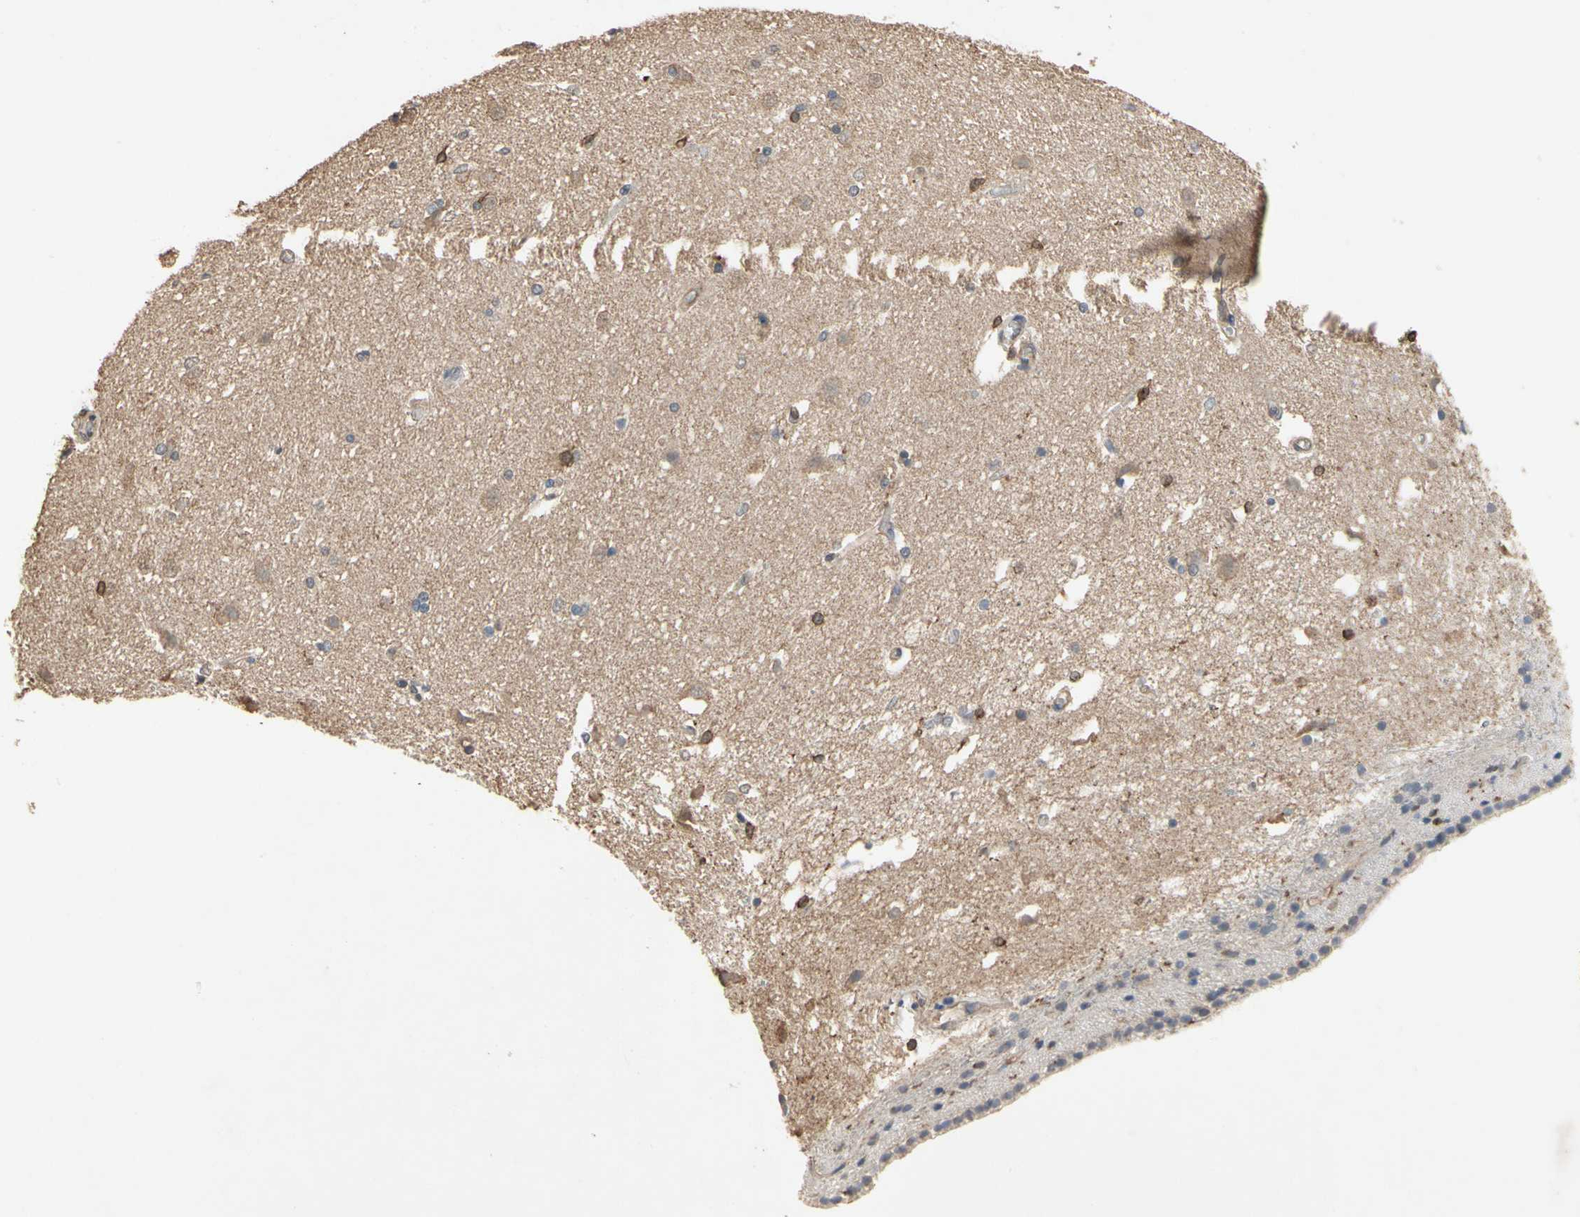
{"staining": {"intensity": "moderate", "quantity": "<25%", "location": "cytoplasmic/membranous"}, "tissue": "caudate", "cell_type": "Glial cells", "image_type": "normal", "snomed": [{"axis": "morphology", "description": "Normal tissue, NOS"}, {"axis": "topography", "description": "Lateral ventricle wall"}], "caption": "An immunohistochemistry histopathology image of unremarkable tissue is shown. Protein staining in brown shows moderate cytoplasmic/membranous positivity in caudate within glial cells.", "gene": "MAP3K10", "patient": {"sex": "female", "age": 19}}